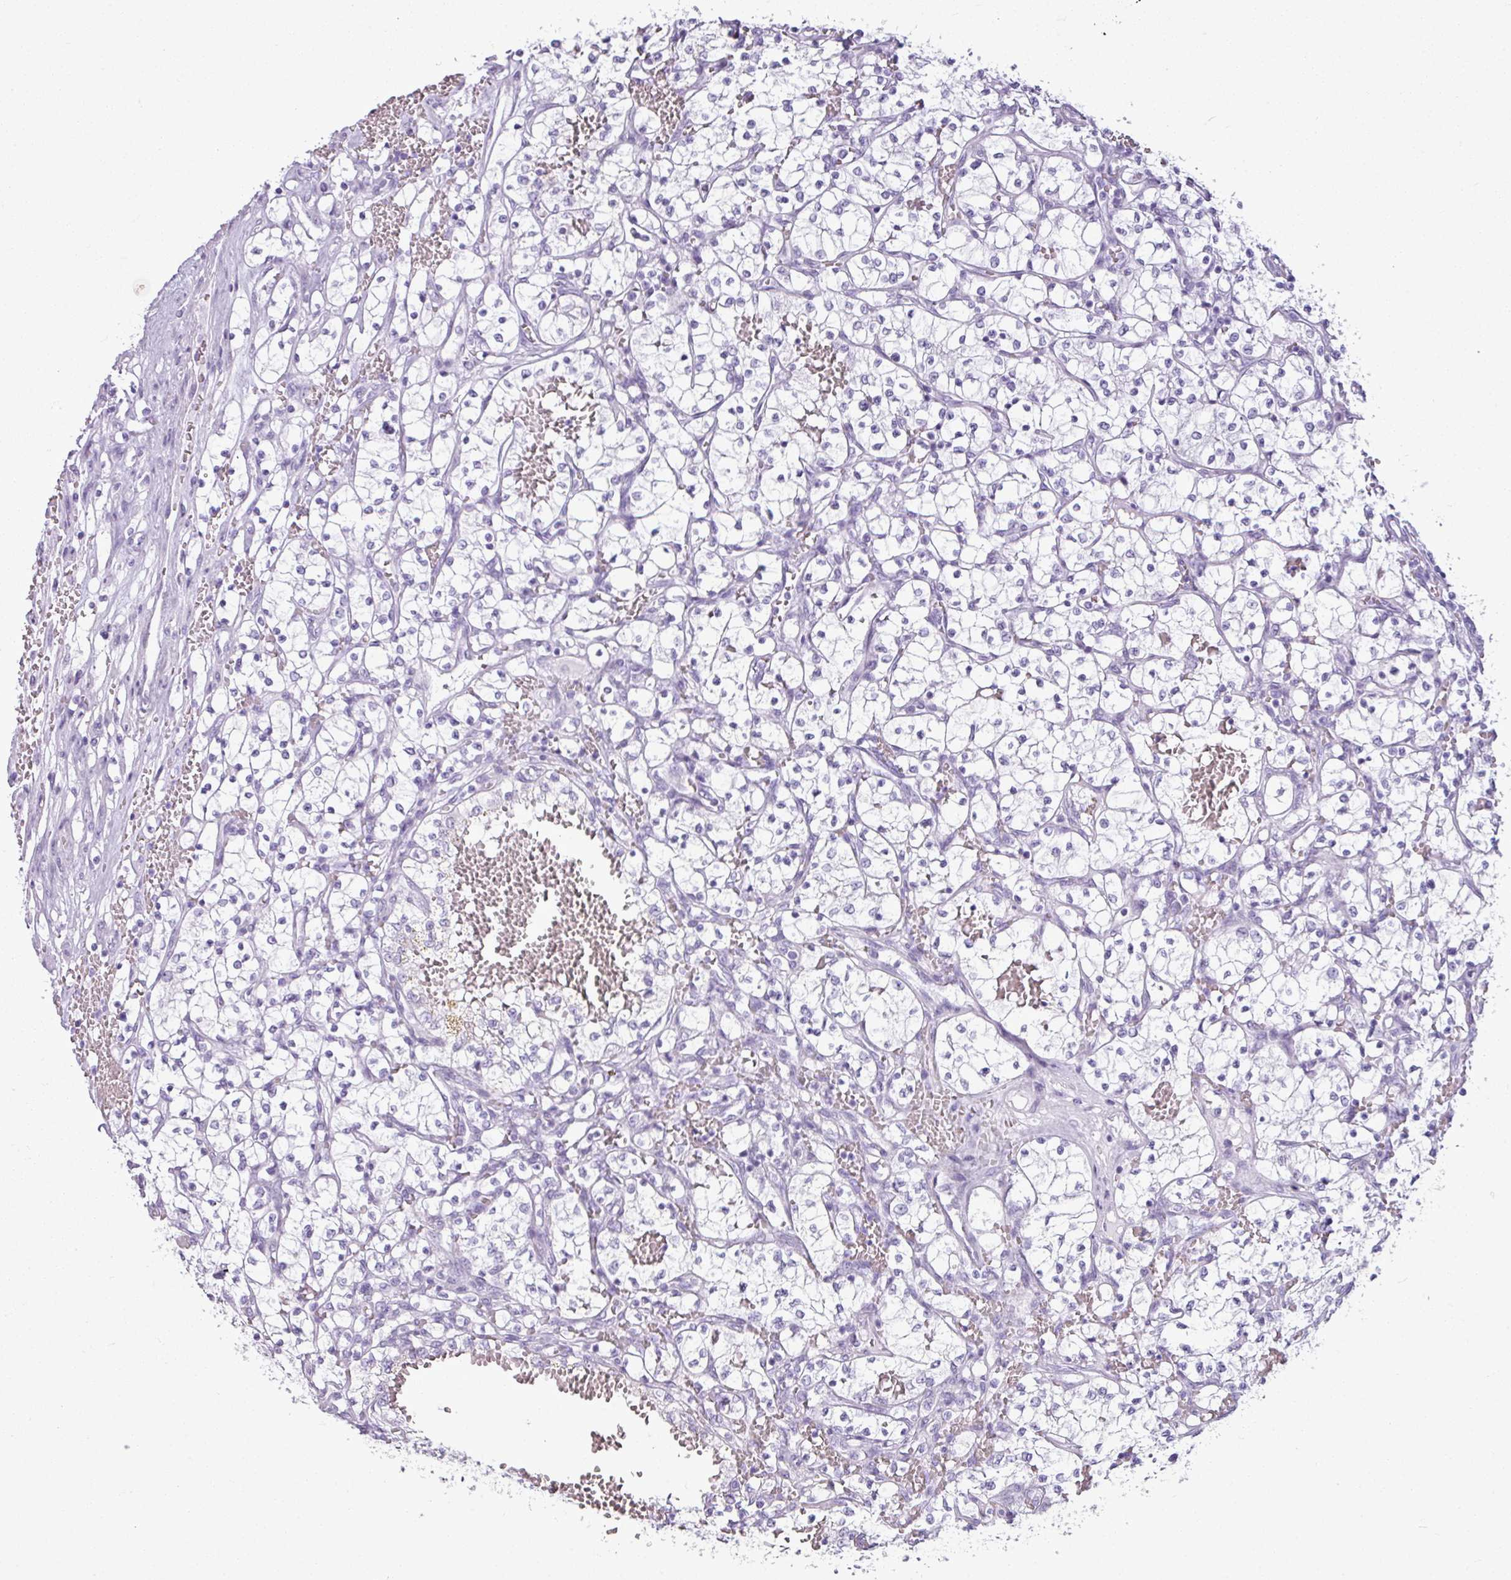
{"staining": {"intensity": "negative", "quantity": "none", "location": "none"}, "tissue": "renal cancer", "cell_type": "Tumor cells", "image_type": "cancer", "snomed": [{"axis": "morphology", "description": "Adenocarcinoma, NOS"}, {"axis": "topography", "description": "Kidney"}], "caption": "Photomicrograph shows no protein staining in tumor cells of renal cancer tissue. (Brightfield microscopy of DAB immunohistochemistry (IHC) at high magnification).", "gene": "AMY1B", "patient": {"sex": "female", "age": 69}}